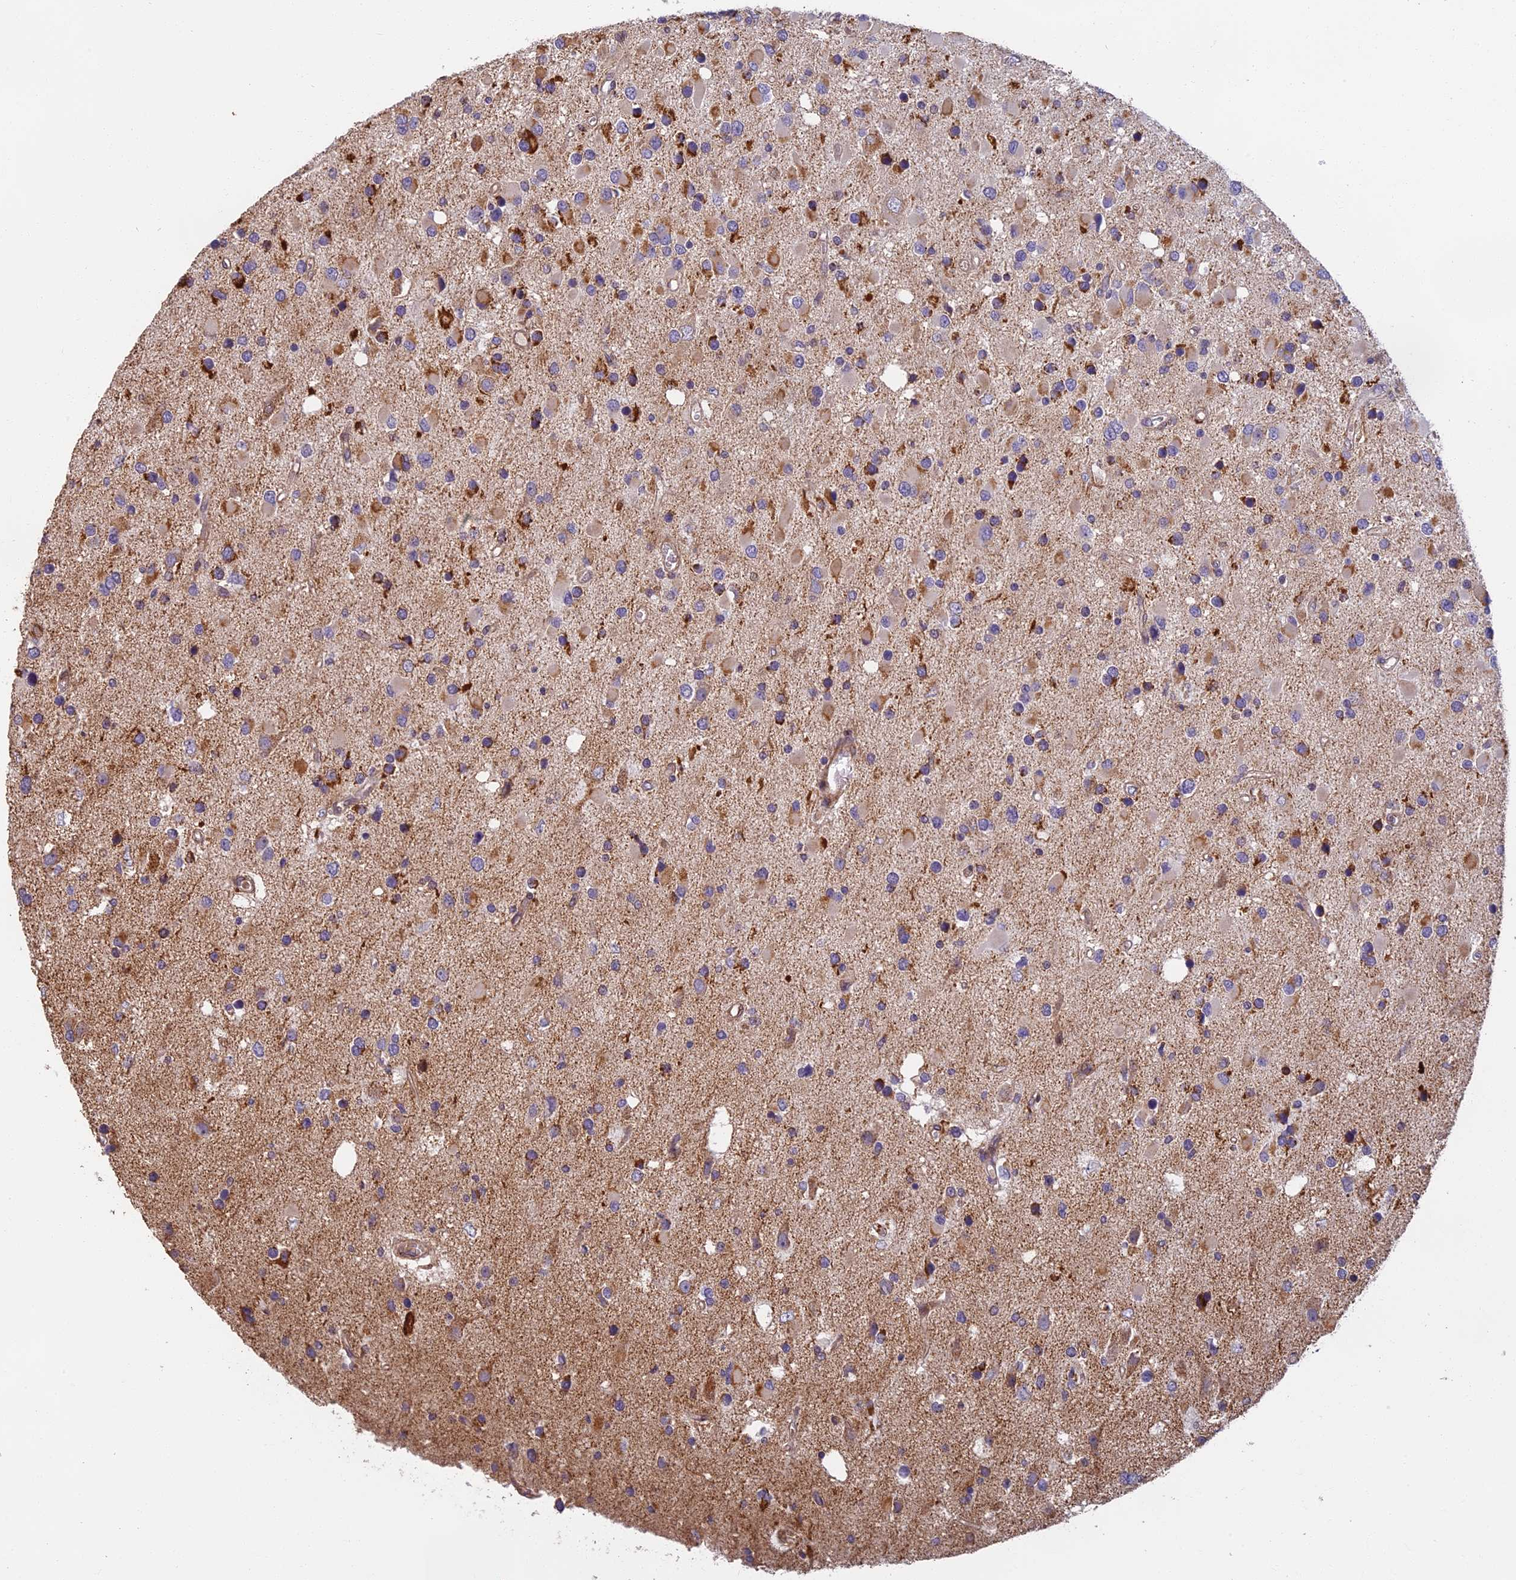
{"staining": {"intensity": "moderate", "quantity": "<25%", "location": "cytoplasmic/membranous"}, "tissue": "glioma", "cell_type": "Tumor cells", "image_type": "cancer", "snomed": [{"axis": "morphology", "description": "Glioma, malignant, High grade"}, {"axis": "topography", "description": "Brain"}], "caption": "Glioma was stained to show a protein in brown. There is low levels of moderate cytoplasmic/membranous expression in approximately <25% of tumor cells.", "gene": "EDAR", "patient": {"sex": "male", "age": 53}}